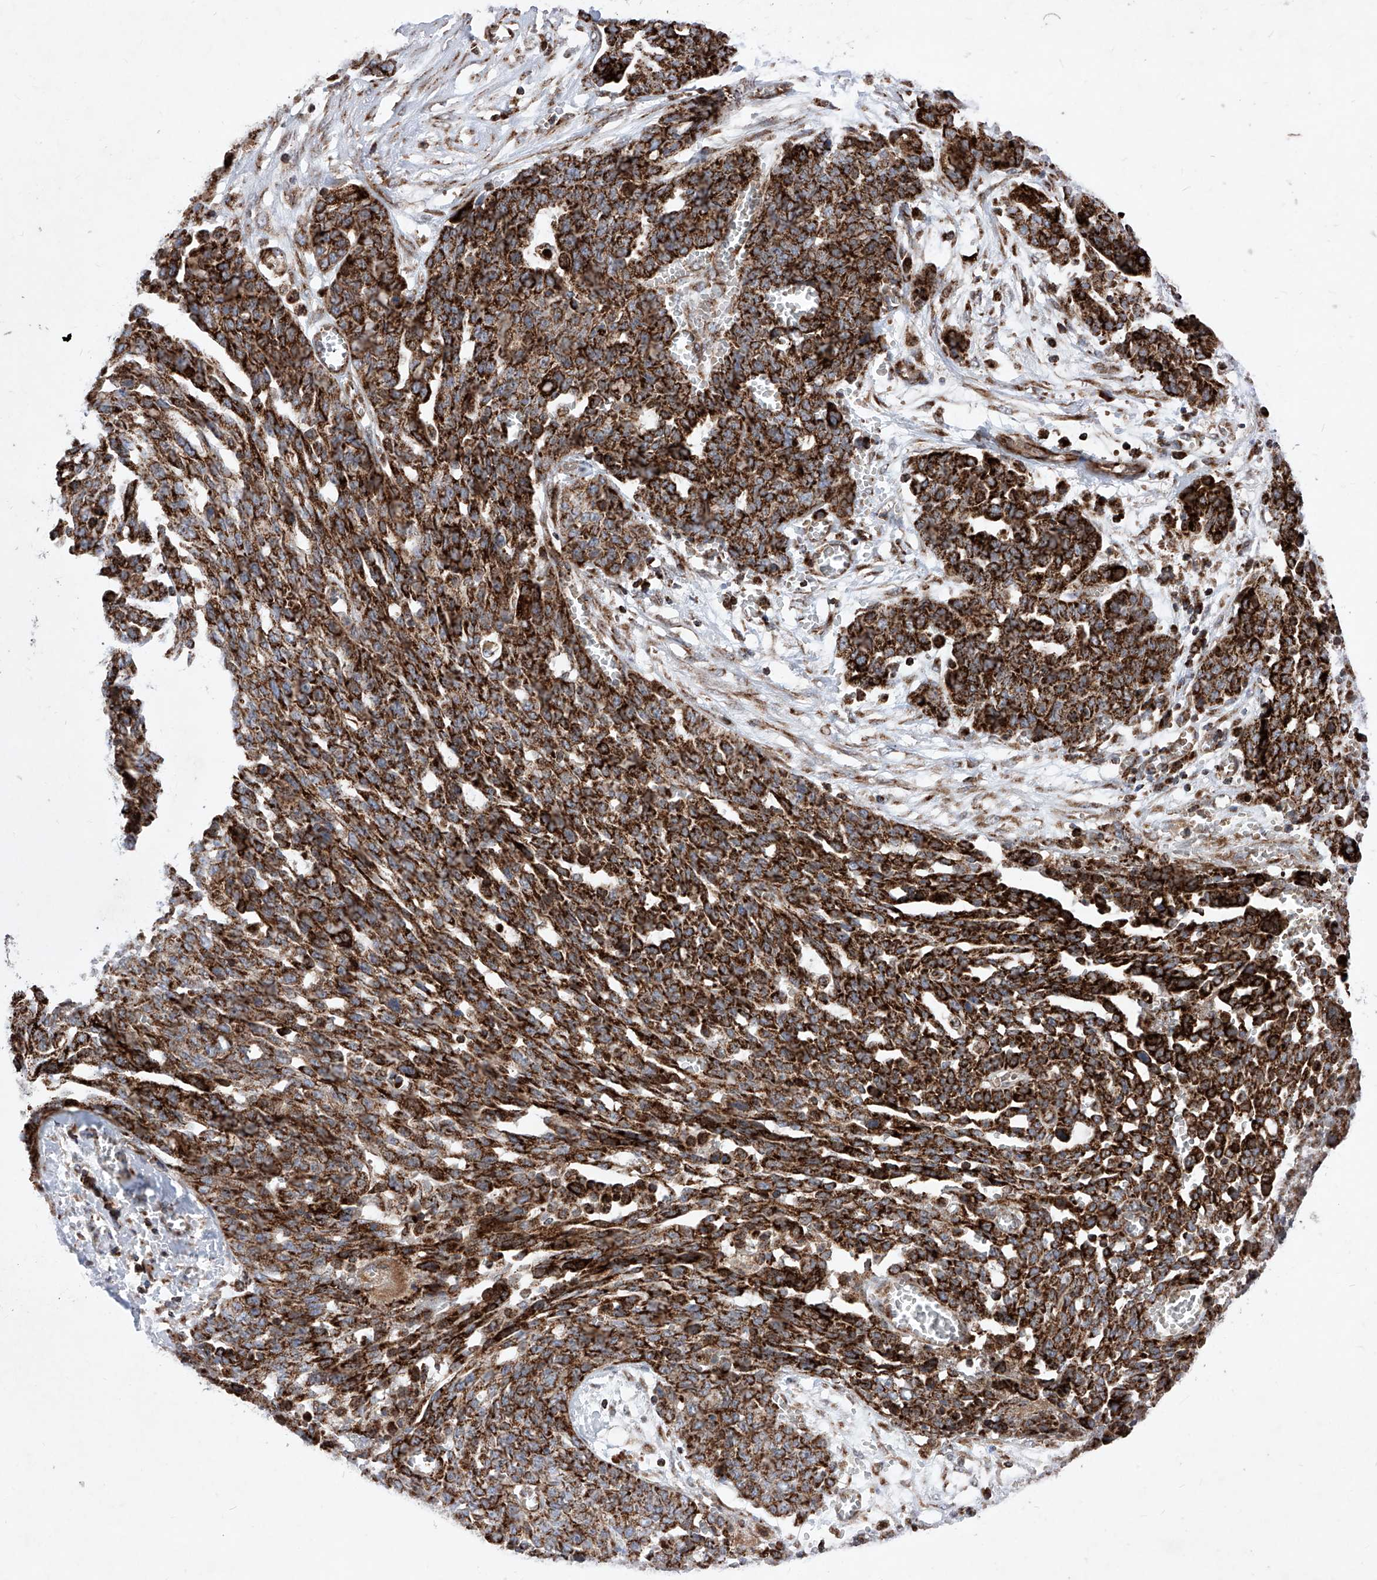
{"staining": {"intensity": "strong", "quantity": ">75%", "location": "cytoplasmic/membranous"}, "tissue": "ovarian cancer", "cell_type": "Tumor cells", "image_type": "cancer", "snomed": [{"axis": "morphology", "description": "Cystadenocarcinoma, serous, NOS"}, {"axis": "topography", "description": "Soft tissue"}, {"axis": "topography", "description": "Ovary"}], "caption": "There is high levels of strong cytoplasmic/membranous positivity in tumor cells of serous cystadenocarcinoma (ovarian), as demonstrated by immunohistochemical staining (brown color).", "gene": "SEMA6A", "patient": {"sex": "female", "age": 57}}